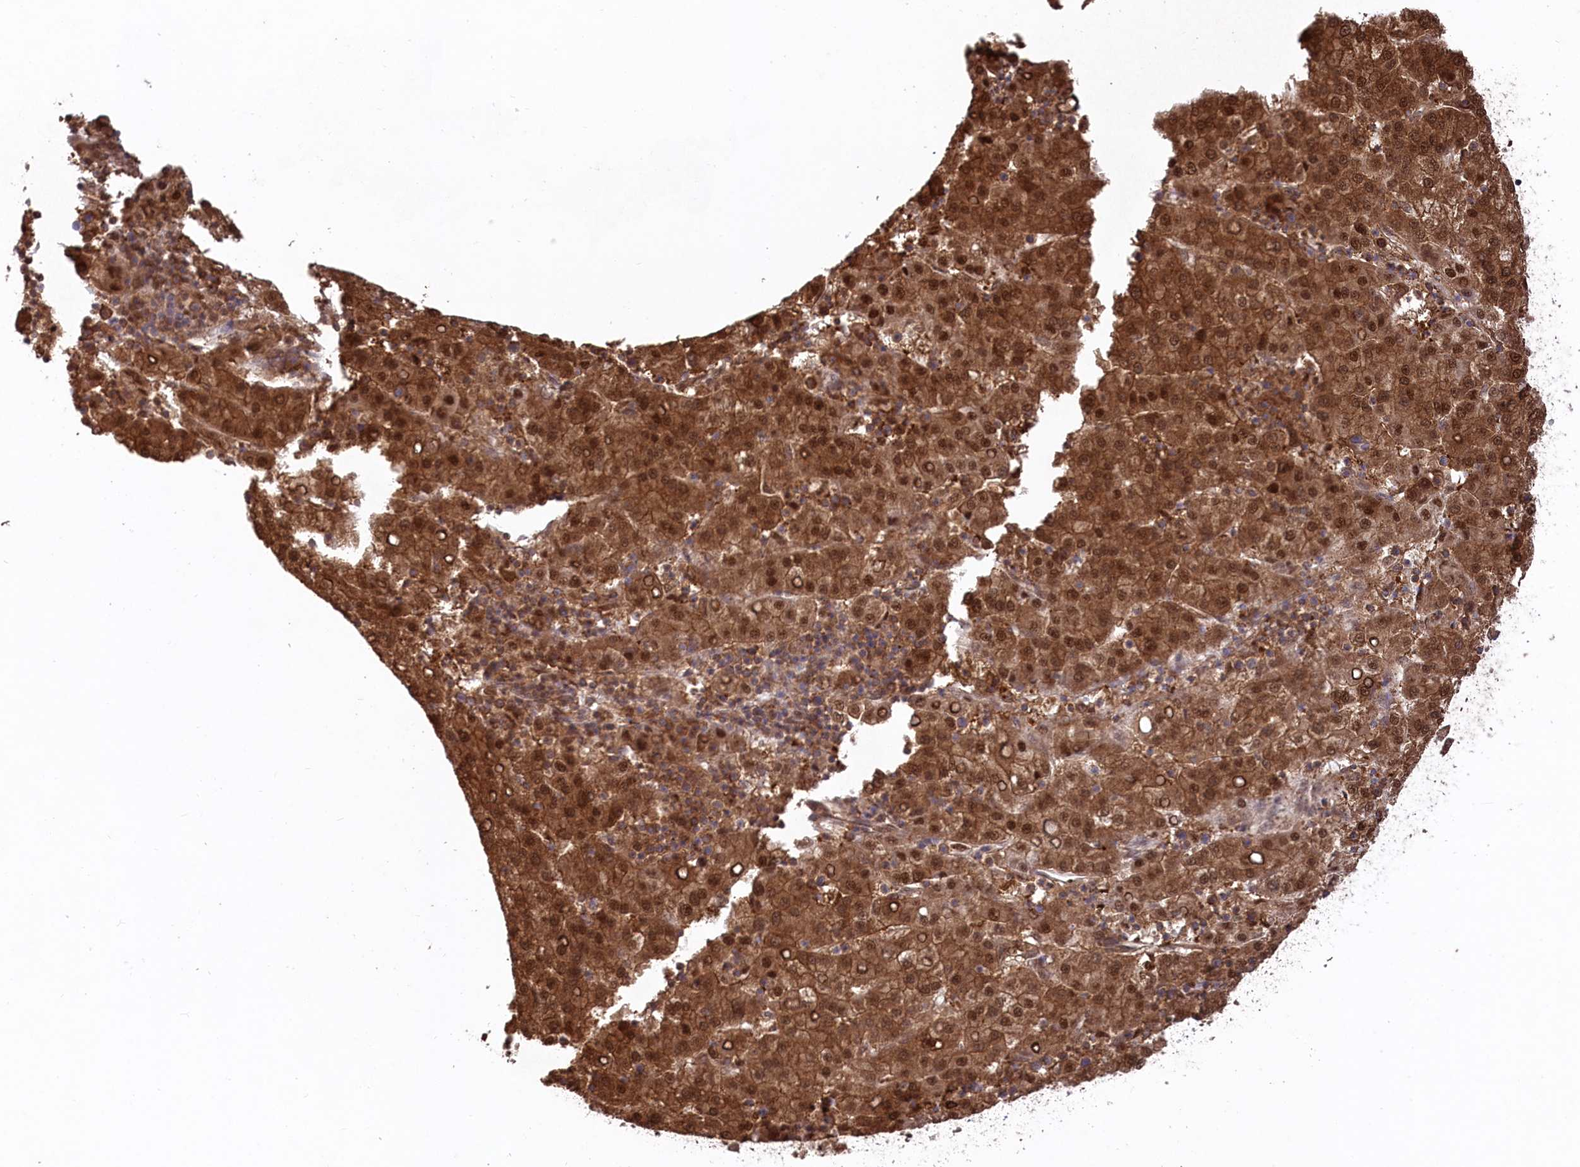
{"staining": {"intensity": "strong", "quantity": ">75%", "location": "cytoplasmic/membranous,nuclear"}, "tissue": "liver cancer", "cell_type": "Tumor cells", "image_type": "cancer", "snomed": [{"axis": "morphology", "description": "Carcinoma, Hepatocellular, NOS"}, {"axis": "topography", "description": "Liver"}], "caption": "Protein staining by immunohistochemistry shows strong cytoplasmic/membranous and nuclear expression in approximately >75% of tumor cells in liver hepatocellular carcinoma.", "gene": "PSMA1", "patient": {"sex": "female", "age": 58}}